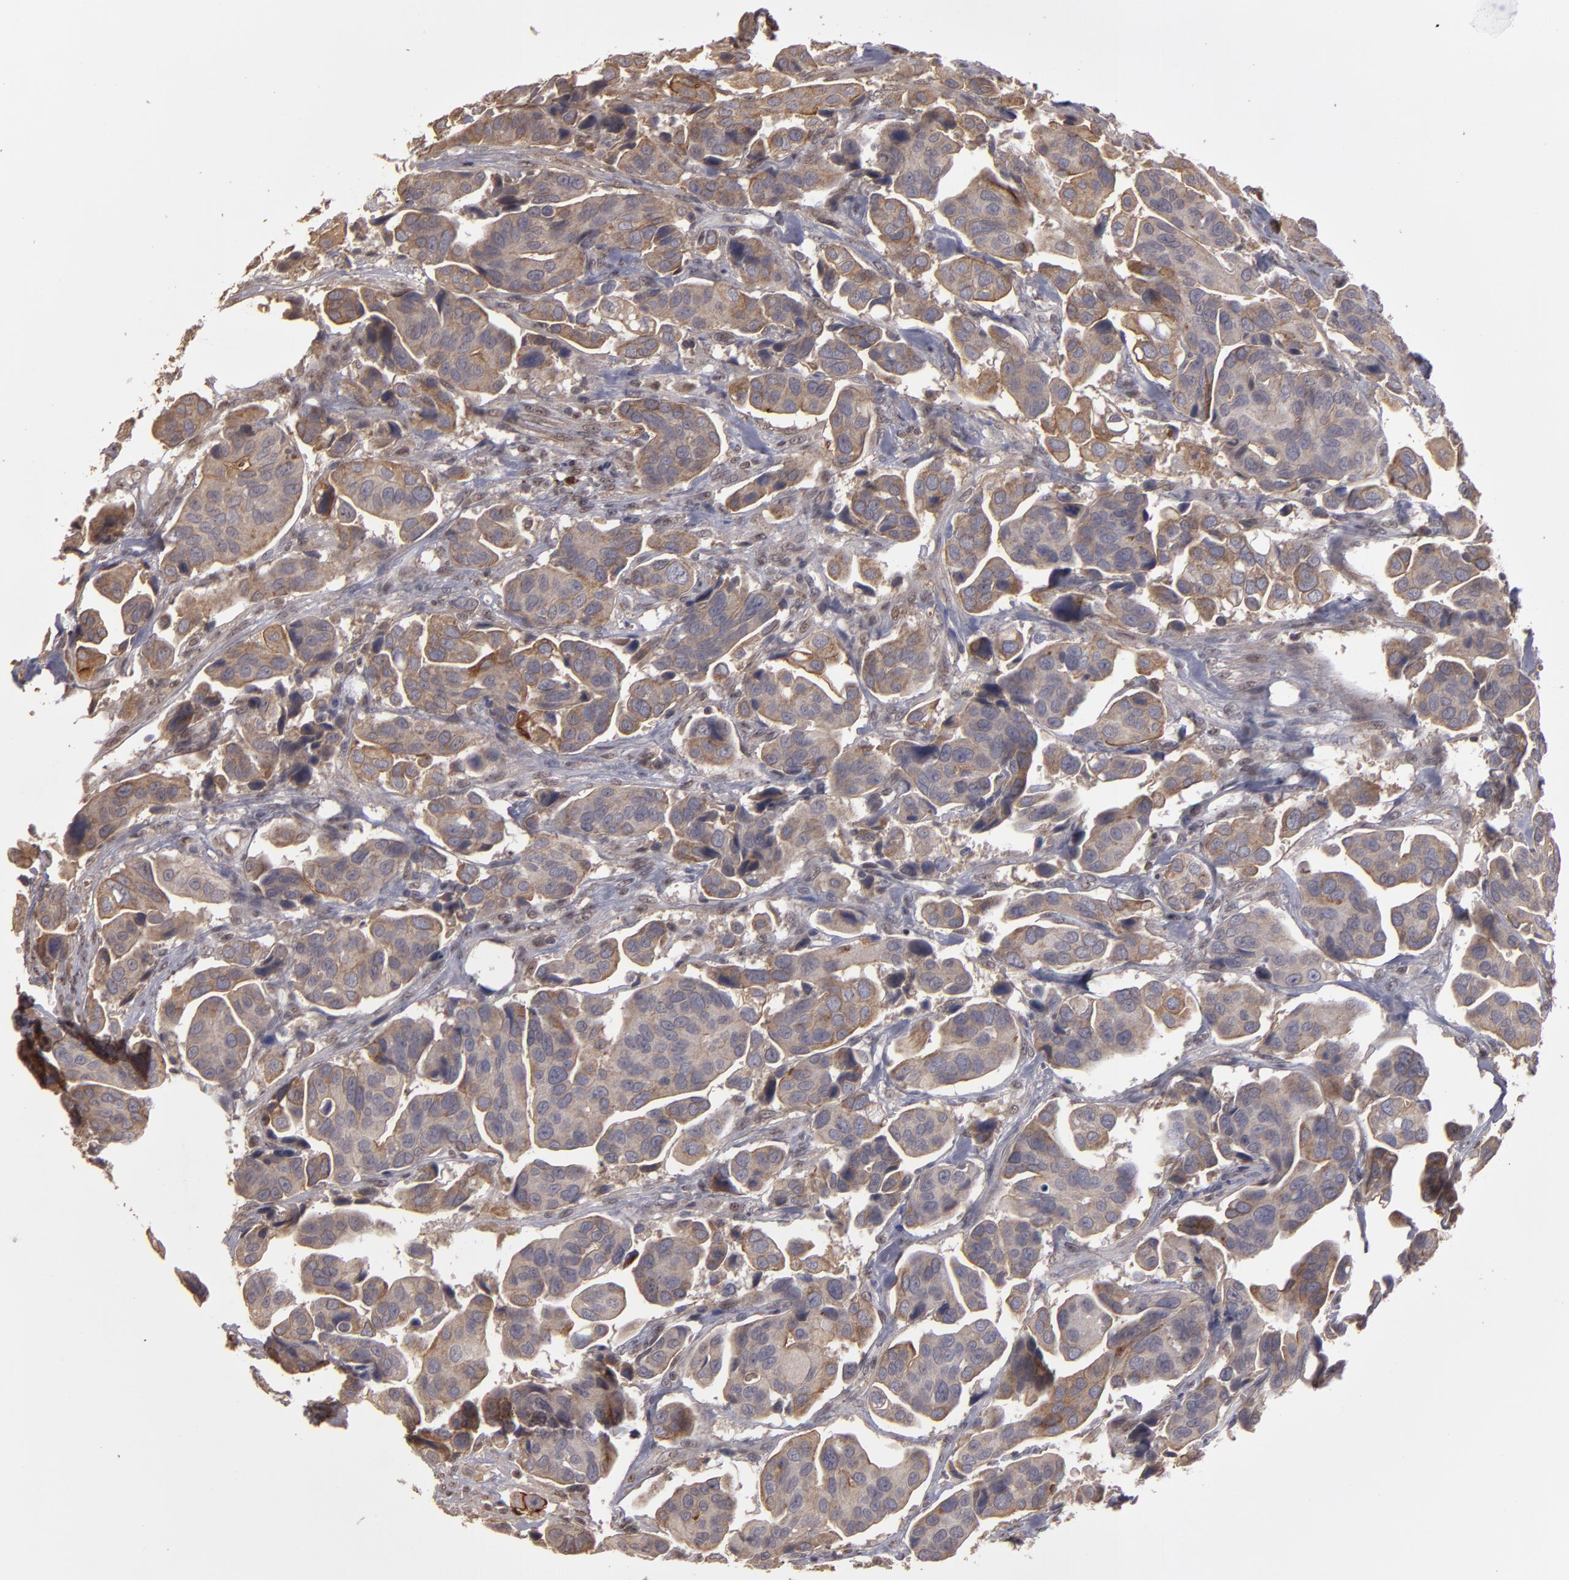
{"staining": {"intensity": "moderate", "quantity": ">75%", "location": "cytoplasmic/membranous"}, "tissue": "urothelial cancer", "cell_type": "Tumor cells", "image_type": "cancer", "snomed": [{"axis": "morphology", "description": "Adenocarcinoma, NOS"}, {"axis": "topography", "description": "Urinary bladder"}], "caption": "The image shows staining of urothelial cancer, revealing moderate cytoplasmic/membranous protein positivity (brown color) within tumor cells.", "gene": "CD55", "patient": {"sex": "male", "age": 61}}